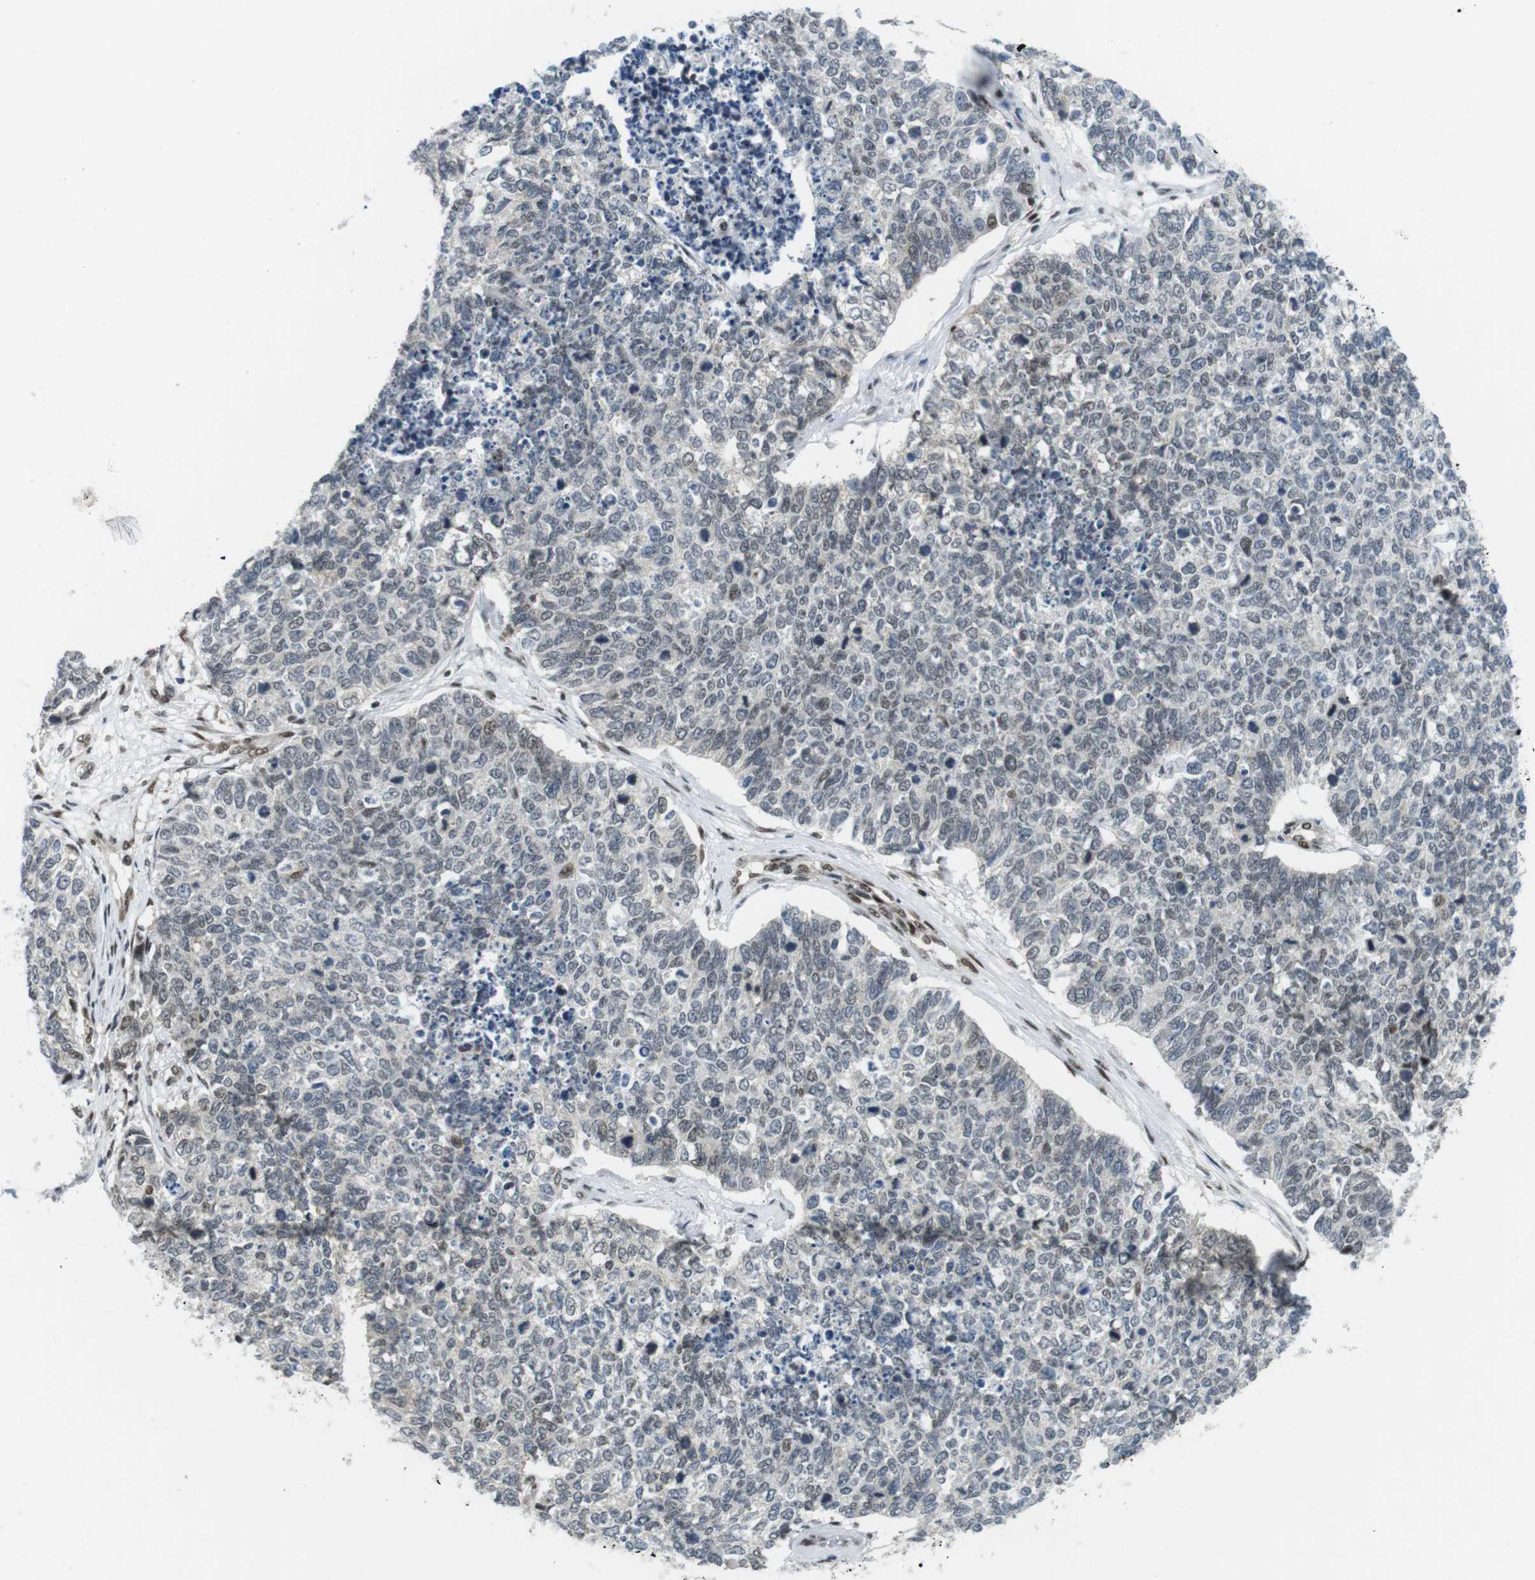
{"staining": {"intensity": "moderate", "quantity": "<25%", "location": "nuclear"}, "tissue": "cervical cancer", "cell_type": "Tumor cells", "image_type": "cancer", "snomed": [{"axis": "morphology", "description": "Squamous cell carcinoma, NOS"}, {"axis": "topography", "description": "Cervix"}], "caption": "Immunohistochemistry (IHC) (DAB (3,3'-diaminobenzidine)) staining of human cervical squamous cell carcinoma demonstrates moderate nuclear protein expression in about <25% of tumor cells.", "gene": "CDC27", "patient": {"sex": "female", "age": 63}}